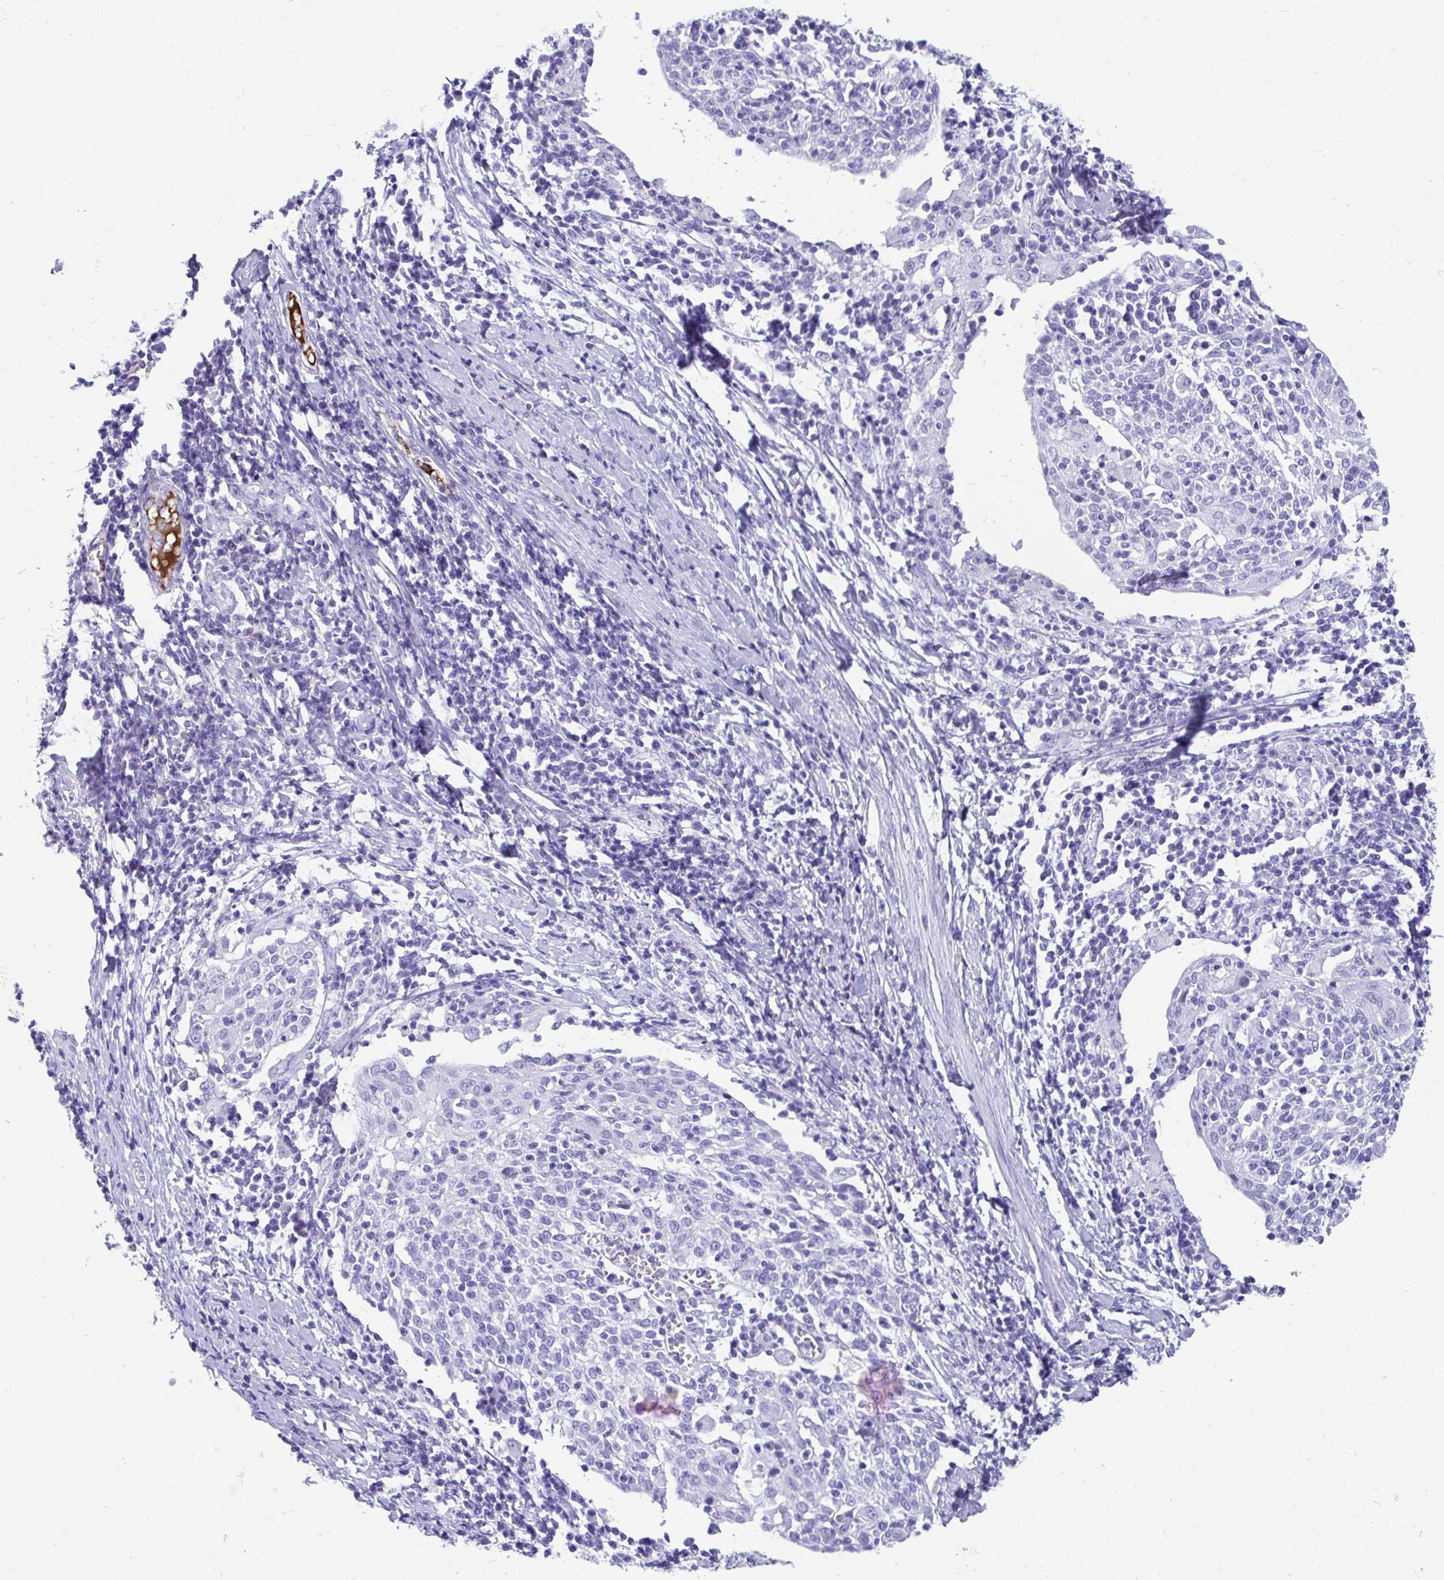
{"staining": {"intensity": "negative", "quantity": "none", "location": "none"}, "tissue": "cervical cancer", "cell_type": "Tumor cells", "image_type": "cancer", "snomed": [{"axis": "morphology", "description": "Squamous cell carcinoma, NOS"}, {"axis": "topography", "description": "Cervix"}], "caption": "Immunohistochemistry (IHC) micrograph of neoplastic tissue: human cervical cancer (squamous cell carcinoma) stained with DAB (3,3'-diaminobenzidine) reveals no significant protein expression in tumor cells.", "gene": "SMIM9", "patient": {"sex": "female", "age": 52}}